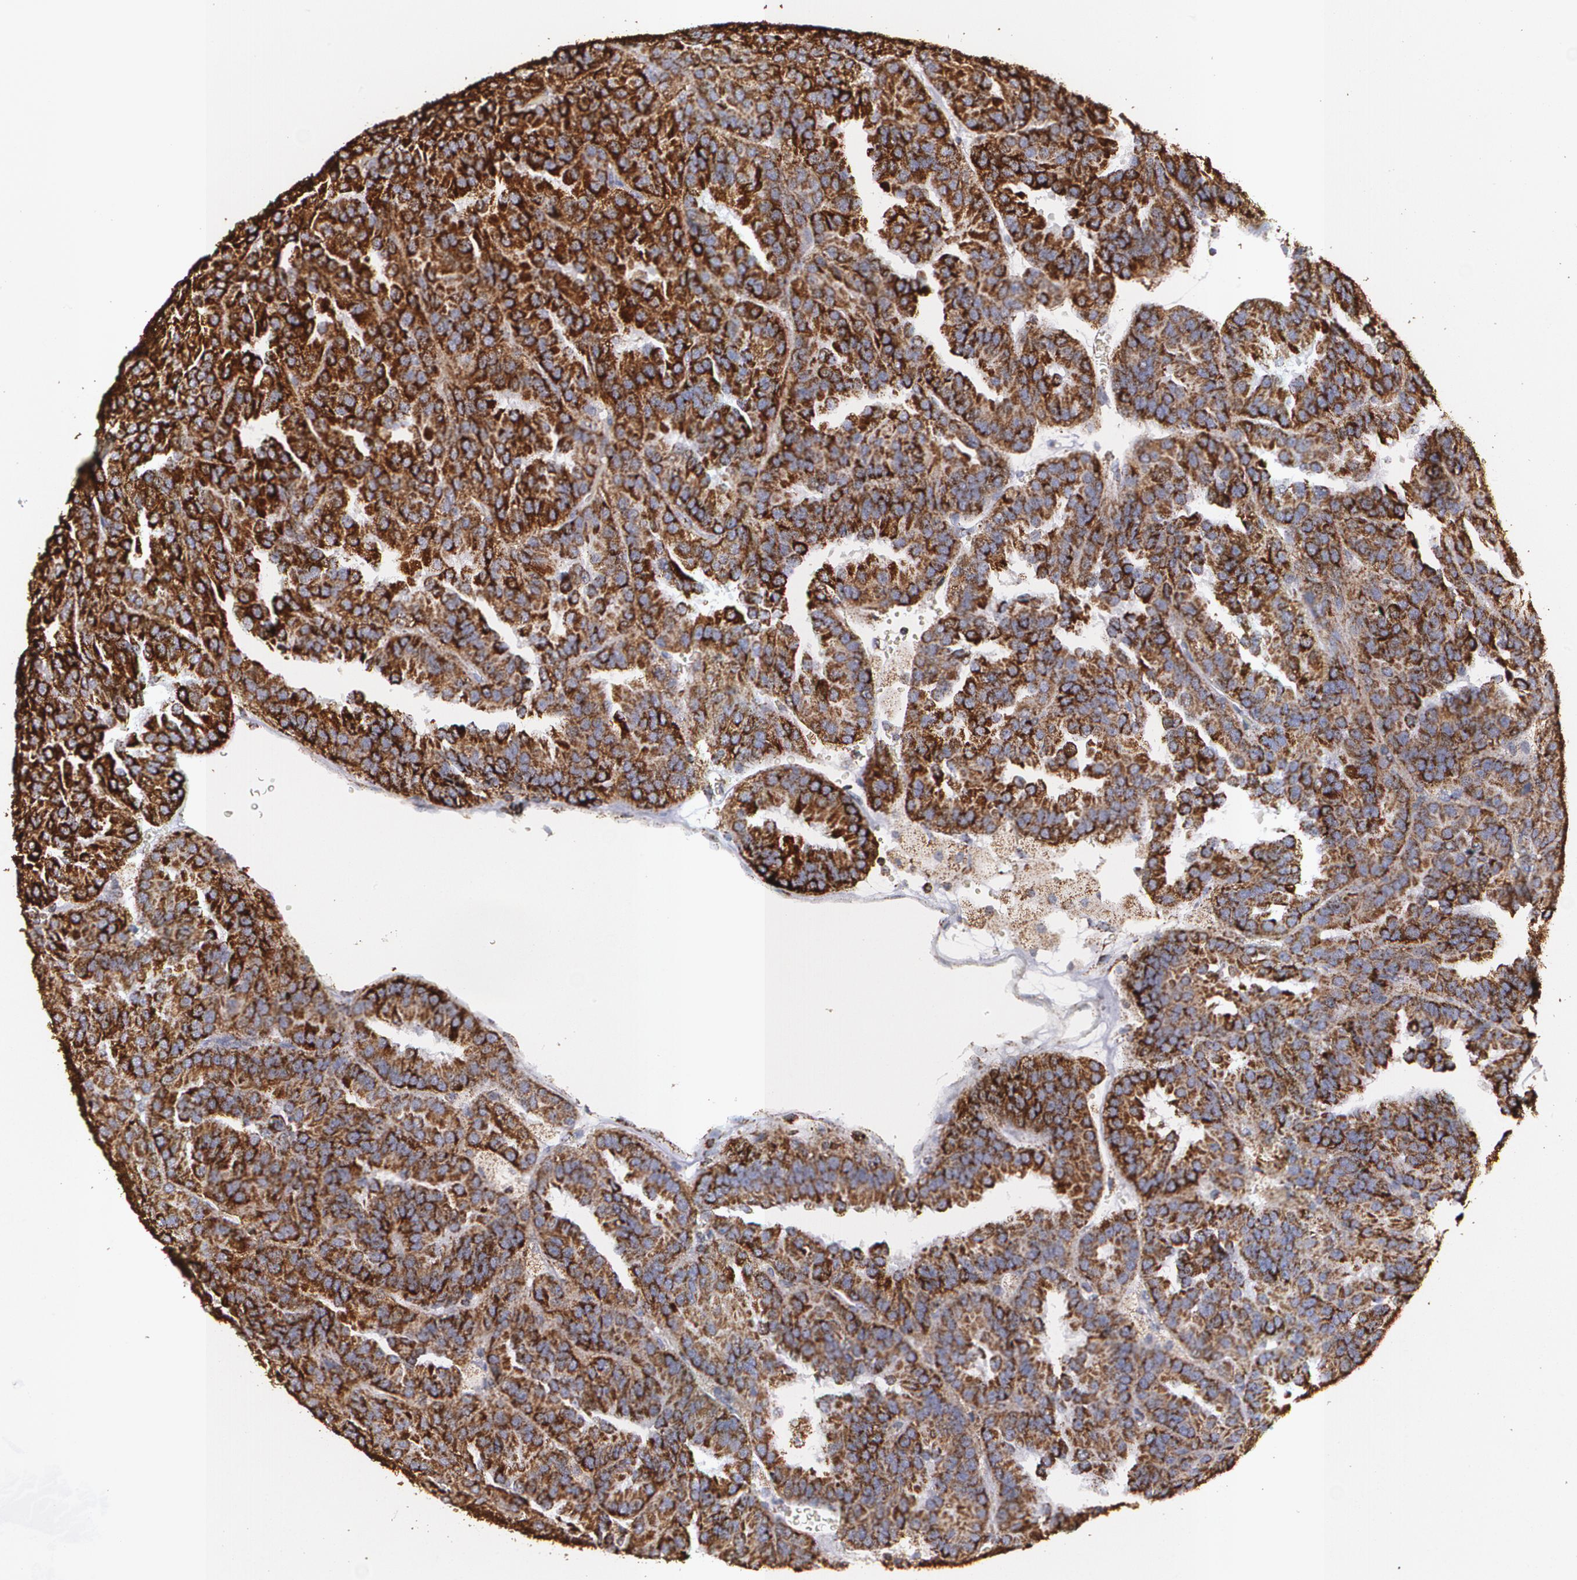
{"staining": {"intensity": "strong", "quantity": ">75%", "location": "cytoplasmic/membranous"}, "tissue": "renal cancer", "cell_type": "Tumor cells", "image_type": "cancer", "snomed": [{"axis": "morphology", "description": "Adenocarcinoma, NOS"}, {"axis": "topography", "description": "Kidney"}], "caption": "Renal adenocarcinoma stained with a brown dye displays strong cytoplasmic/membranous positive expression in approximately >75% of tumor cells.", "gene": "HSPD1", "patient": {"sex": "male", "age": 46}}